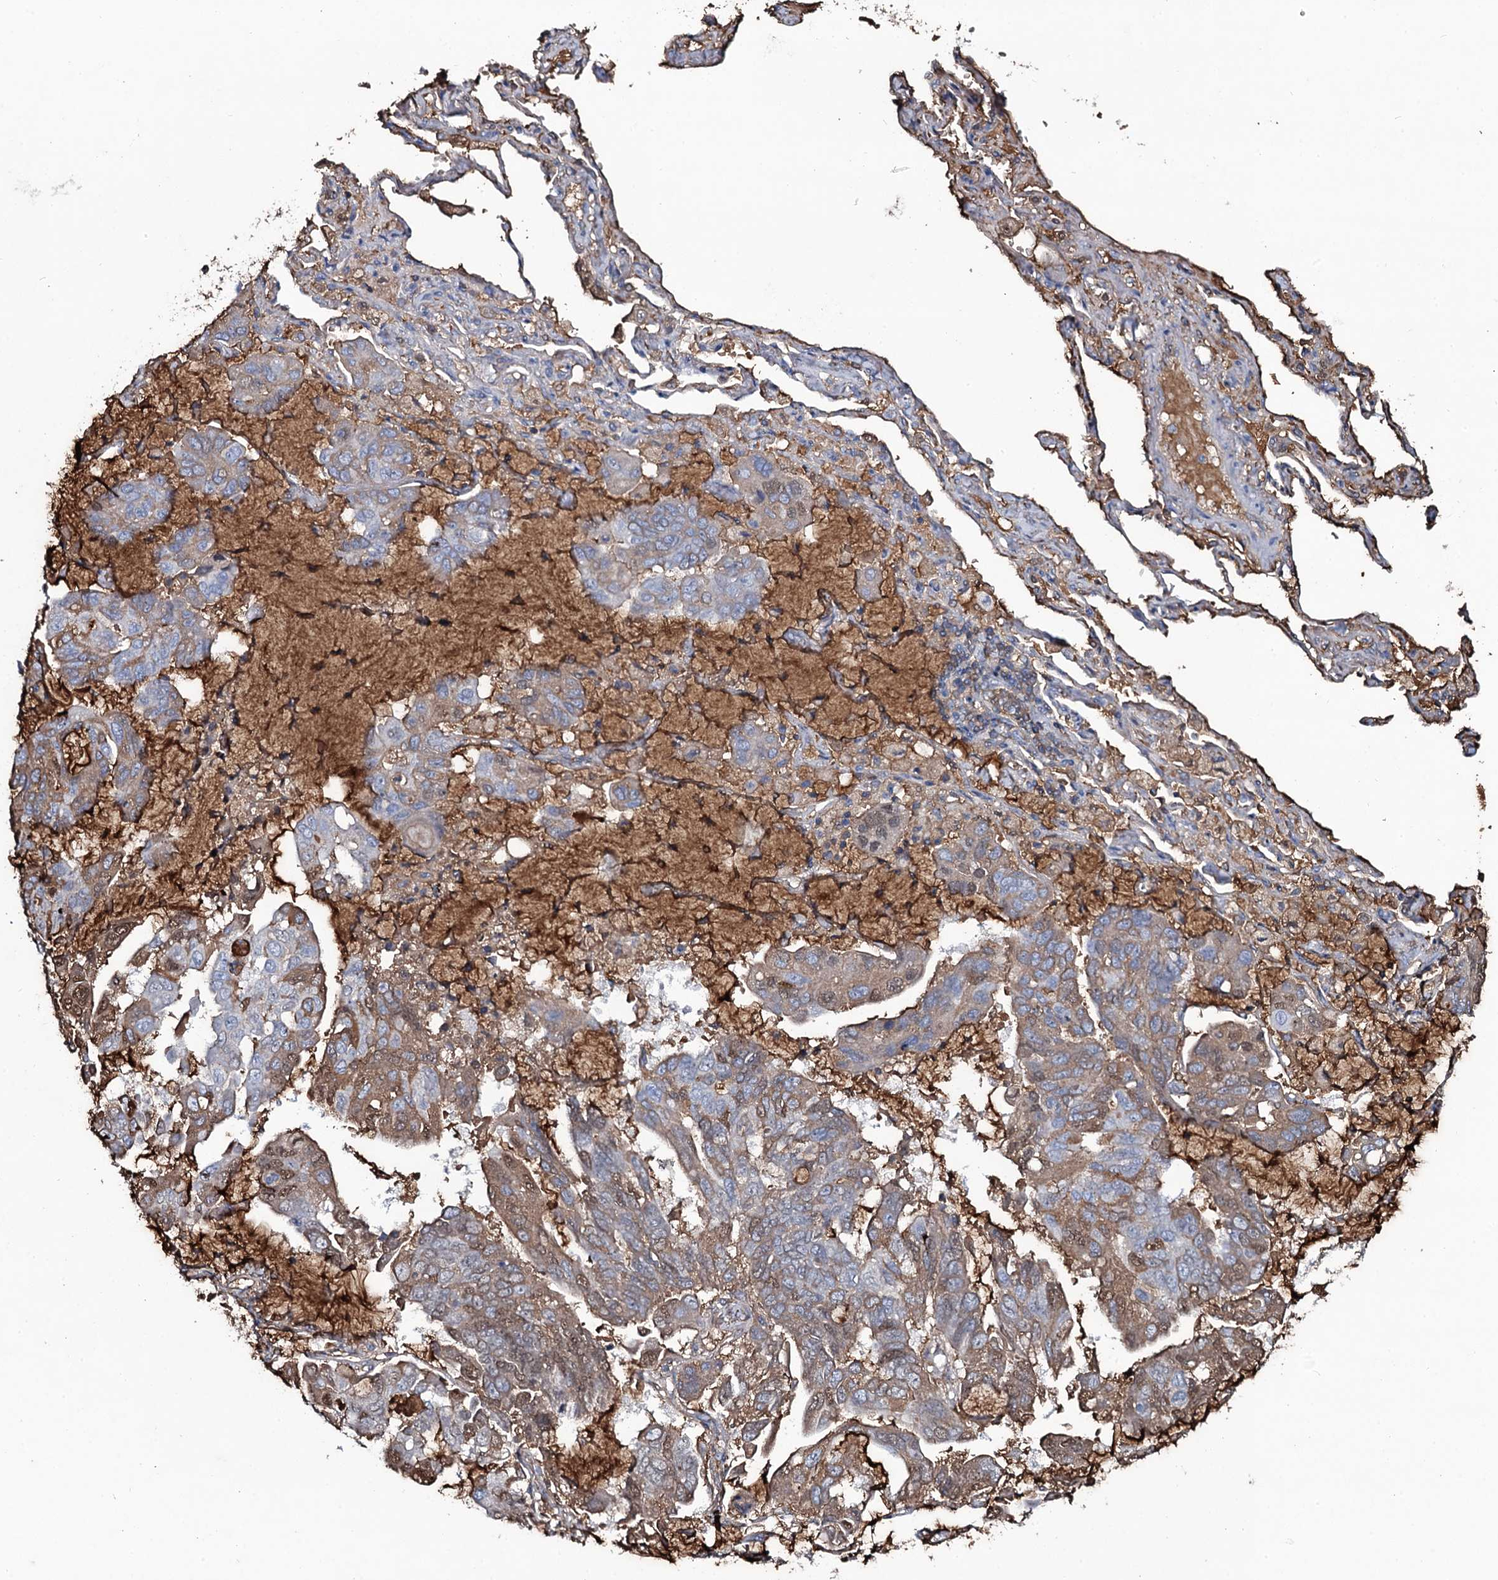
{"staining": {"intensity": "moderate", "quantity": "25%-75%", "location": "cytoplasmic/membranous,nuclear"}, "tissue": "lung cancer", "cell_type": "Tumor cells", "image_type": "cancer", "snomed": [{"axis": "morphology", "description": "Adenocarcinoma, NOS"}, {"axis": "topography", "description": "Lung"}], "caption": "Immunohistochemistry image of neoplastic tissue: adenocarcinoma (lung) stained using immunohistochemistry exhibits medium levels of moderate protein expression localized specifically in the cytoplasmic/membranous and nuclear of tumor cells, appearing as a cytoplasmic/membranous and nuclear brown color.", "gene": "EDN1", "patient": {"sex": "male", "age": 64}}